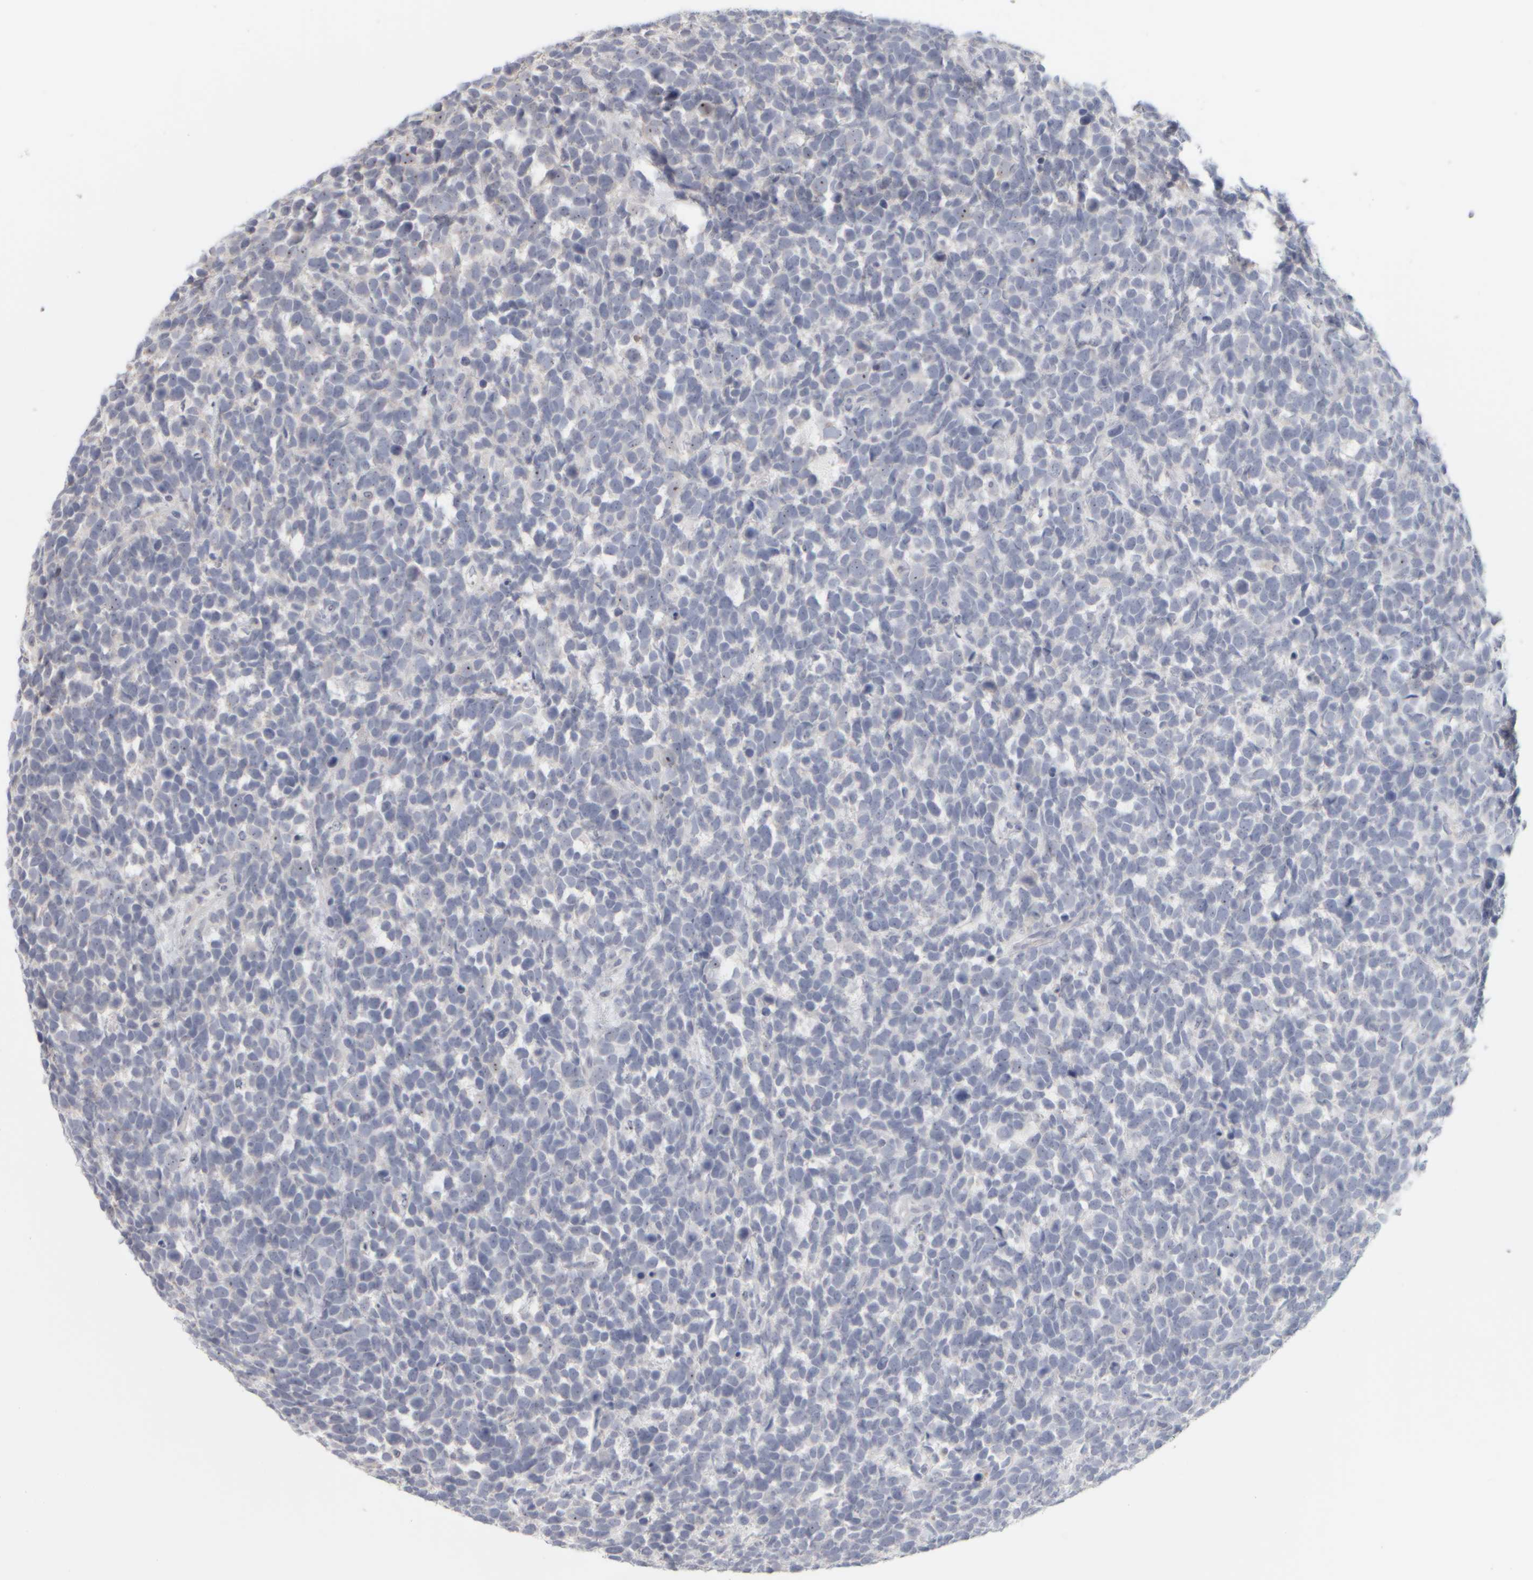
{"staining": {"intensity": "weak", "quantity": "<25%", "location": "nuclear"}, "tissue": "urothelial cancer", "cell_type": "Tumor cells", "image_type": "cancer", "snomed": [{"axis": "morphology", "description": "Urothelial carcinoma, High grade"}, {"axis": "topography", "description": "Urinary bladder"}], "caption": "High power microscopy image of an IHC micrograph of high-grade urothelial carcinoma, revealing no significant staining in tumor cells.", "gene": "DCXR", "patient": {"sex": "female", "age": 82}}